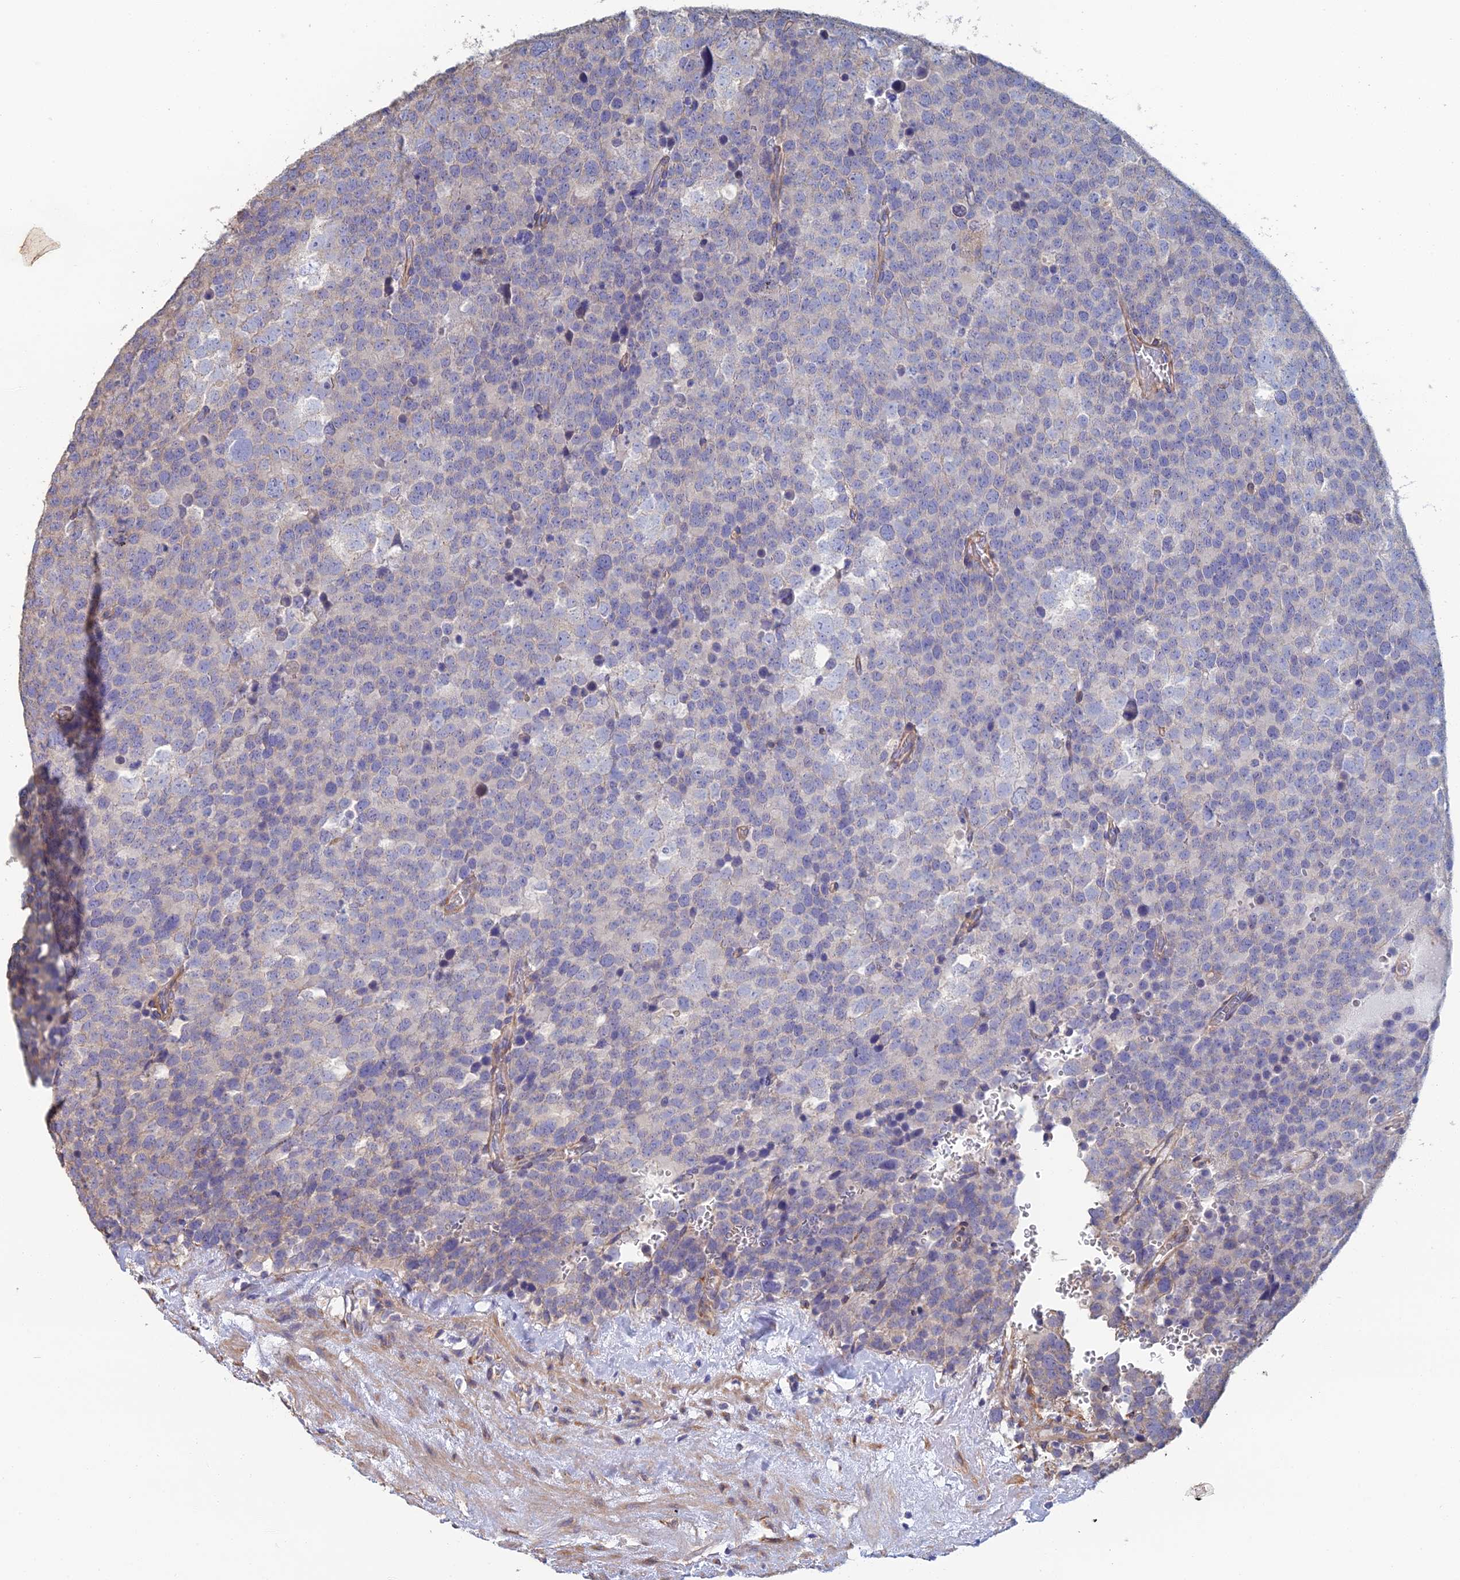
{"staining": {"intensity": "negative", "quantity": "none", "location": "none"}, "tissue": "testis cancer", "cell_type": "Tumor cells", "image_type": "cancer", "snomed": [{"axis": "morphology", "description": "Seminoma, NOS"}, {"axis": "topography", "description": "Testis"}], "caption": "The photomicrograph exhibits no staining of tumor cells in testis seminoma. (DAB IHC visualized using brightfield microscopy, high magnification).", "gene": "PCDHA5", "patient": {"sex": "male", "age": 71}}